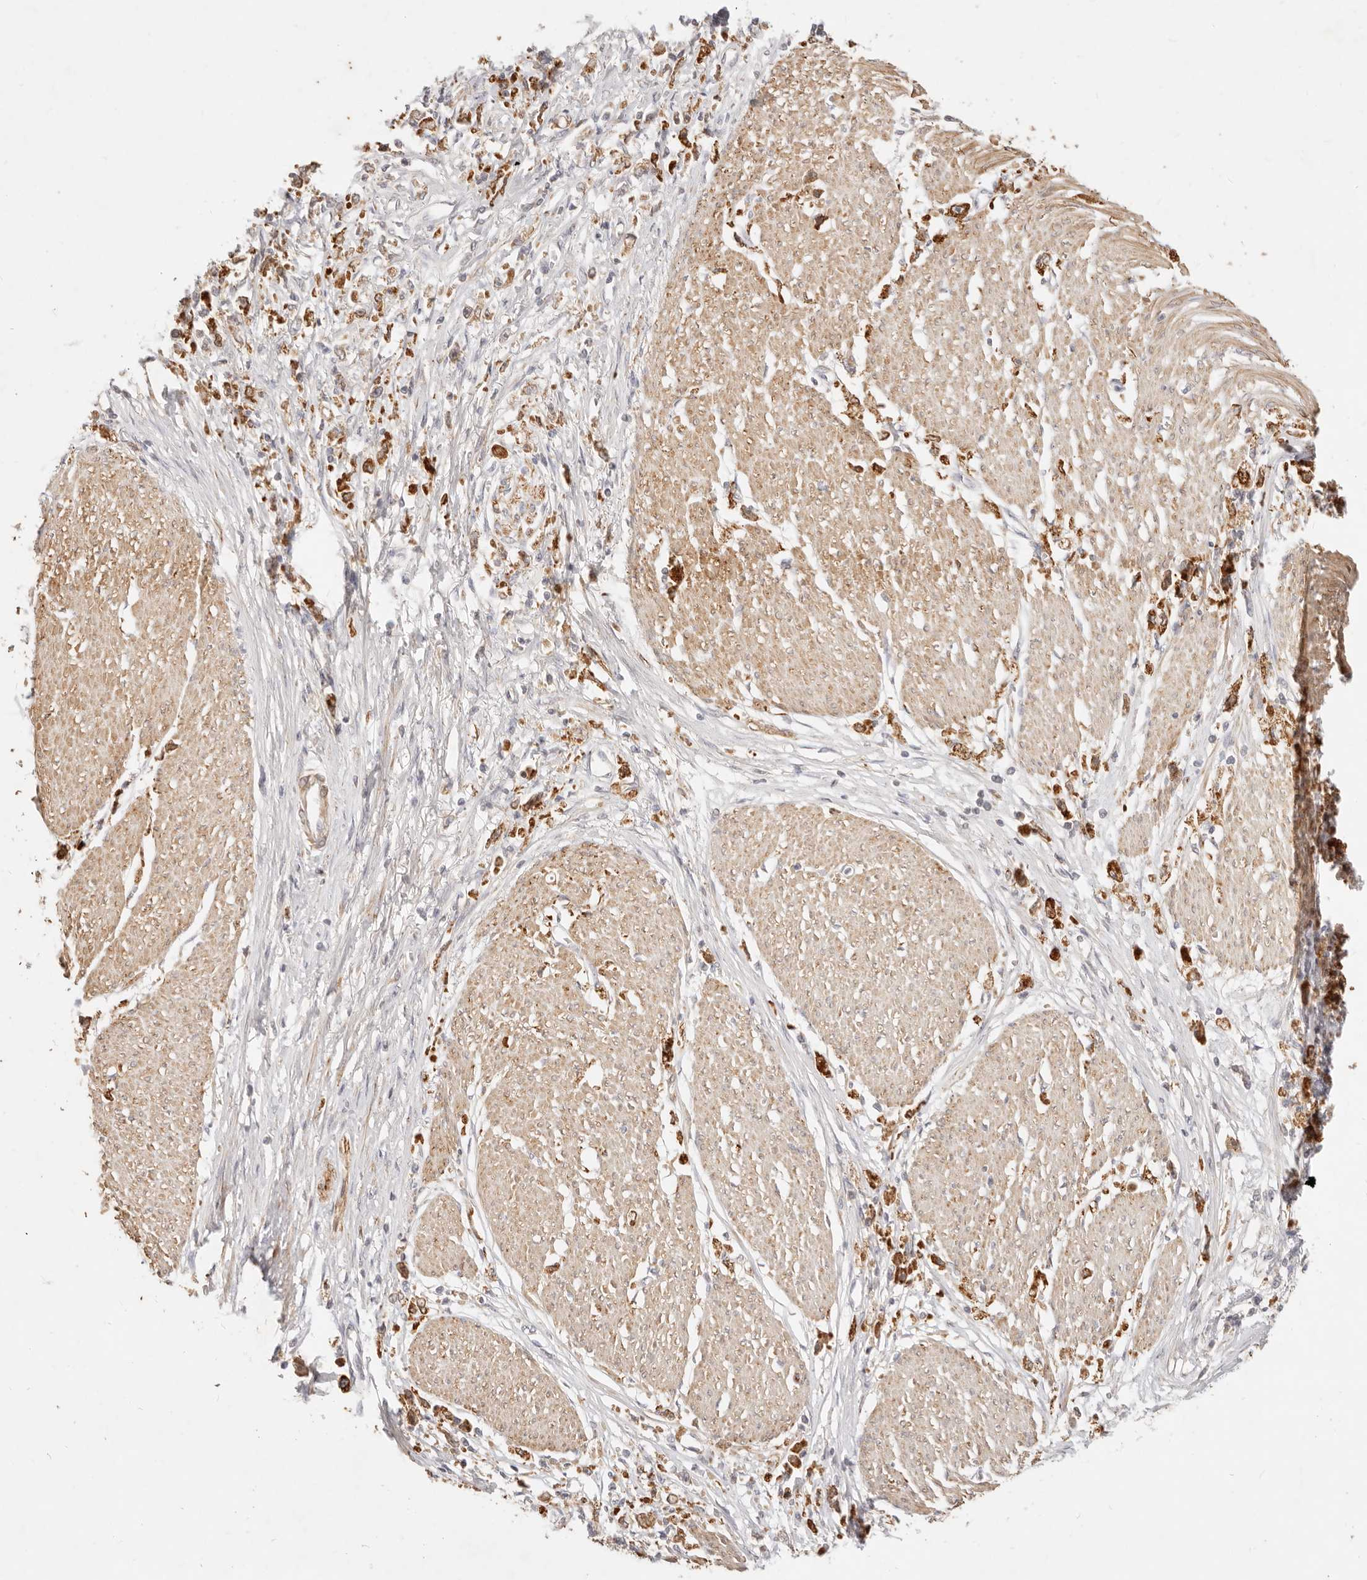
{"staining": {"intensity": "moderate", "quantity": ">75%", "location": "cytoplasmic/membranous"}, "tissue": "stomach cancer", "cell_type": "Tumor cells", "image_type": "cancer", "snomed": [{"axis": "morphology", "description": "Adenocarcinoma, NOS"}, {"axis": "topography", "description": "Stomach"}], "caption": "Adenocarcinoma (stomach) was stained to show a protein in brown. There is medium levels of moderate cytoplasmic/membranous expression in approximately >75% of tumor cells.", "gene": "RUBCNL", "patient": {"sex": "female", "age": 59}}